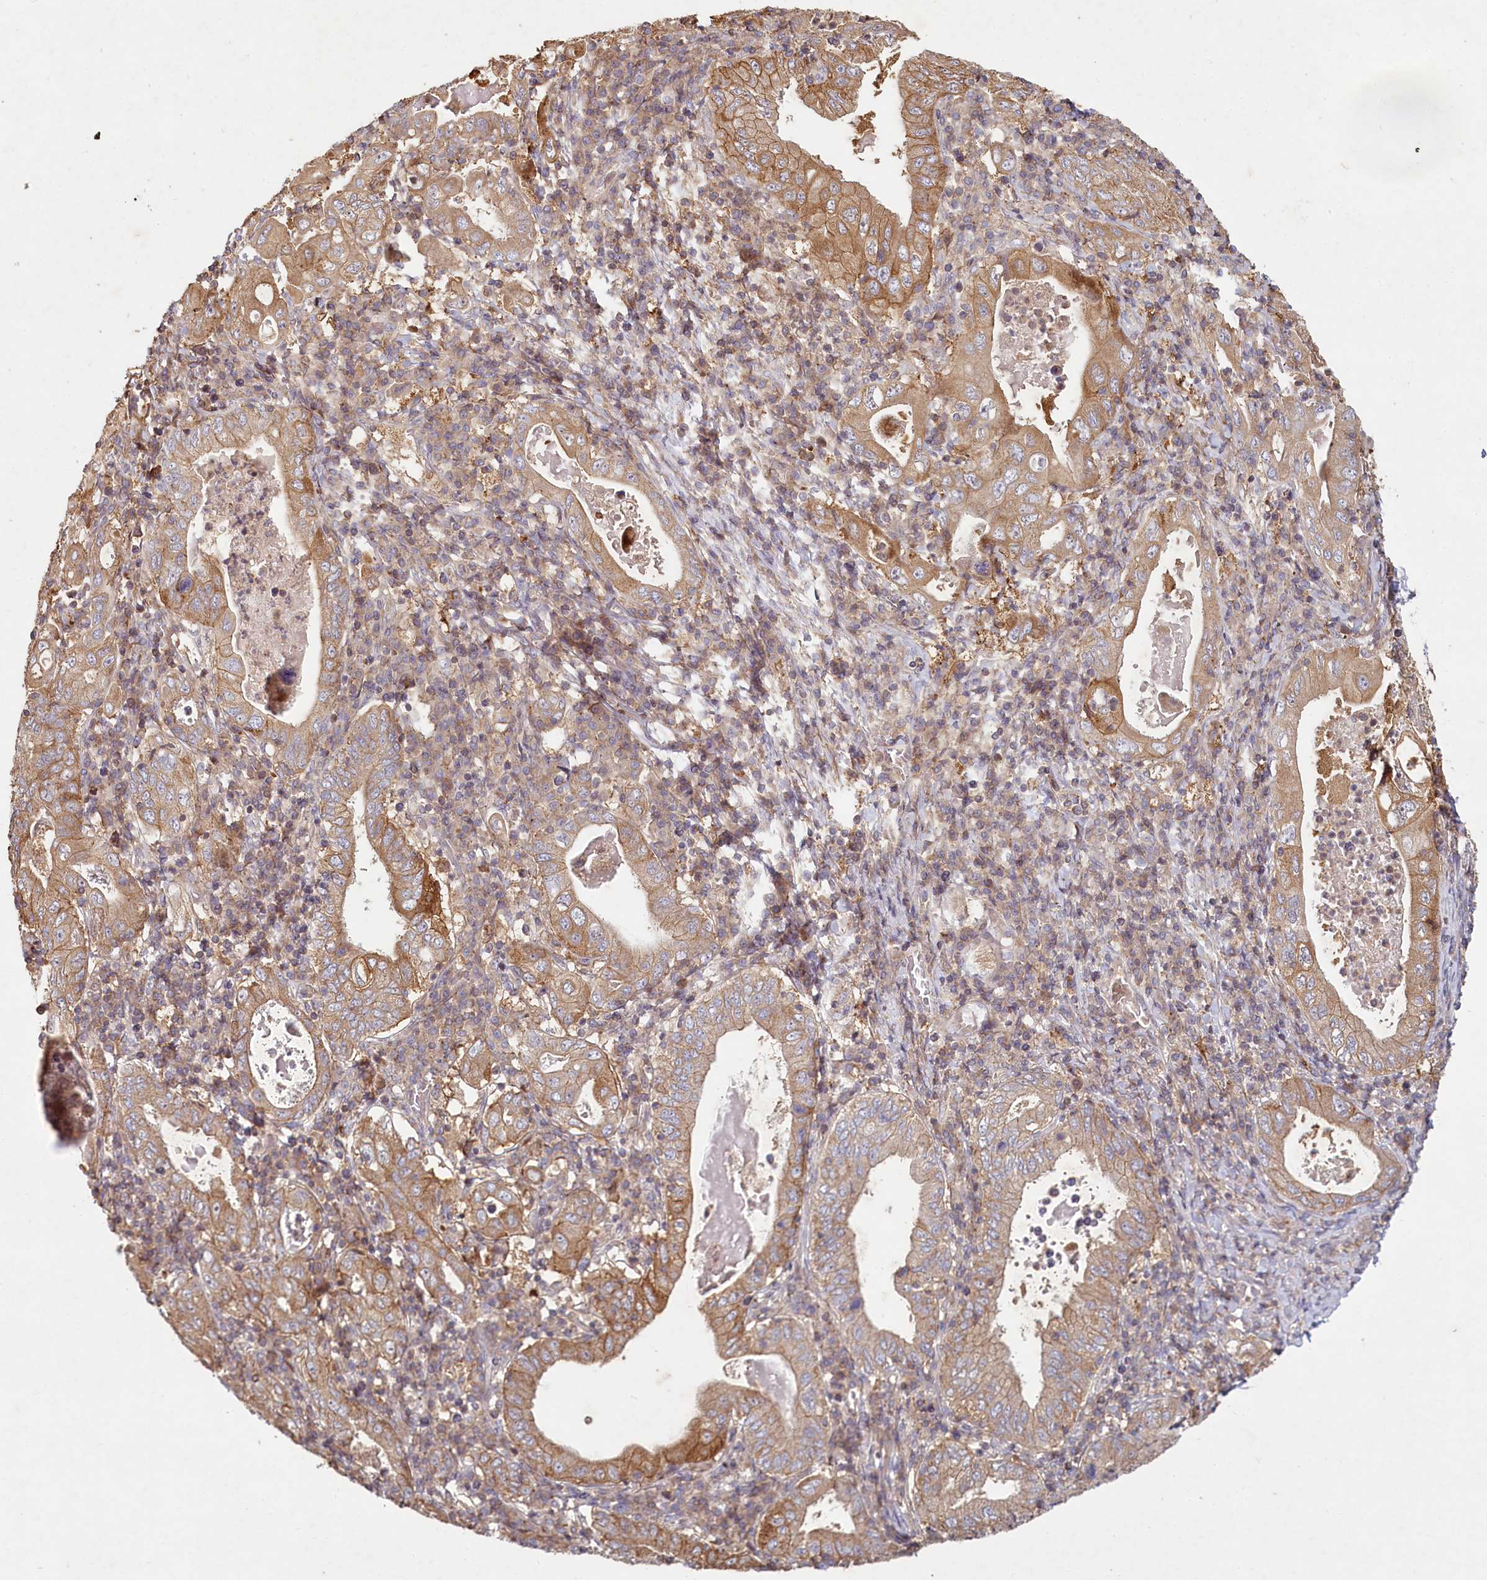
{"staining": {"intensity": "moderate", "quantity": ">75%", "location": "cytoplasmic/membranous"}, "tissue": "stomach cancer", "cell_type": "Tumor cells", "image_type": "cancer", "snomed": [{"axis": "morphology", "description": "Normal tissue, NOS"}, {"axis": "morphology", "description": "Adenocarcinoma, NOS"}, {"axis": "topography", "description": "Esophagus"}, {"axis": "topography", "description": "Stomach, upper"}, {"axis": "topography", "description": "Peripheral nerve tissue"}], "caption": "IHC (DAB) staining of human stomach cancer (adenocarcinoma) demonstrates moderate cytoplasmic/membranous protein positivity in approximately >75% of tumor cells.", "gene": "HAL", "patient": {"sex": "male", "age": 62}}